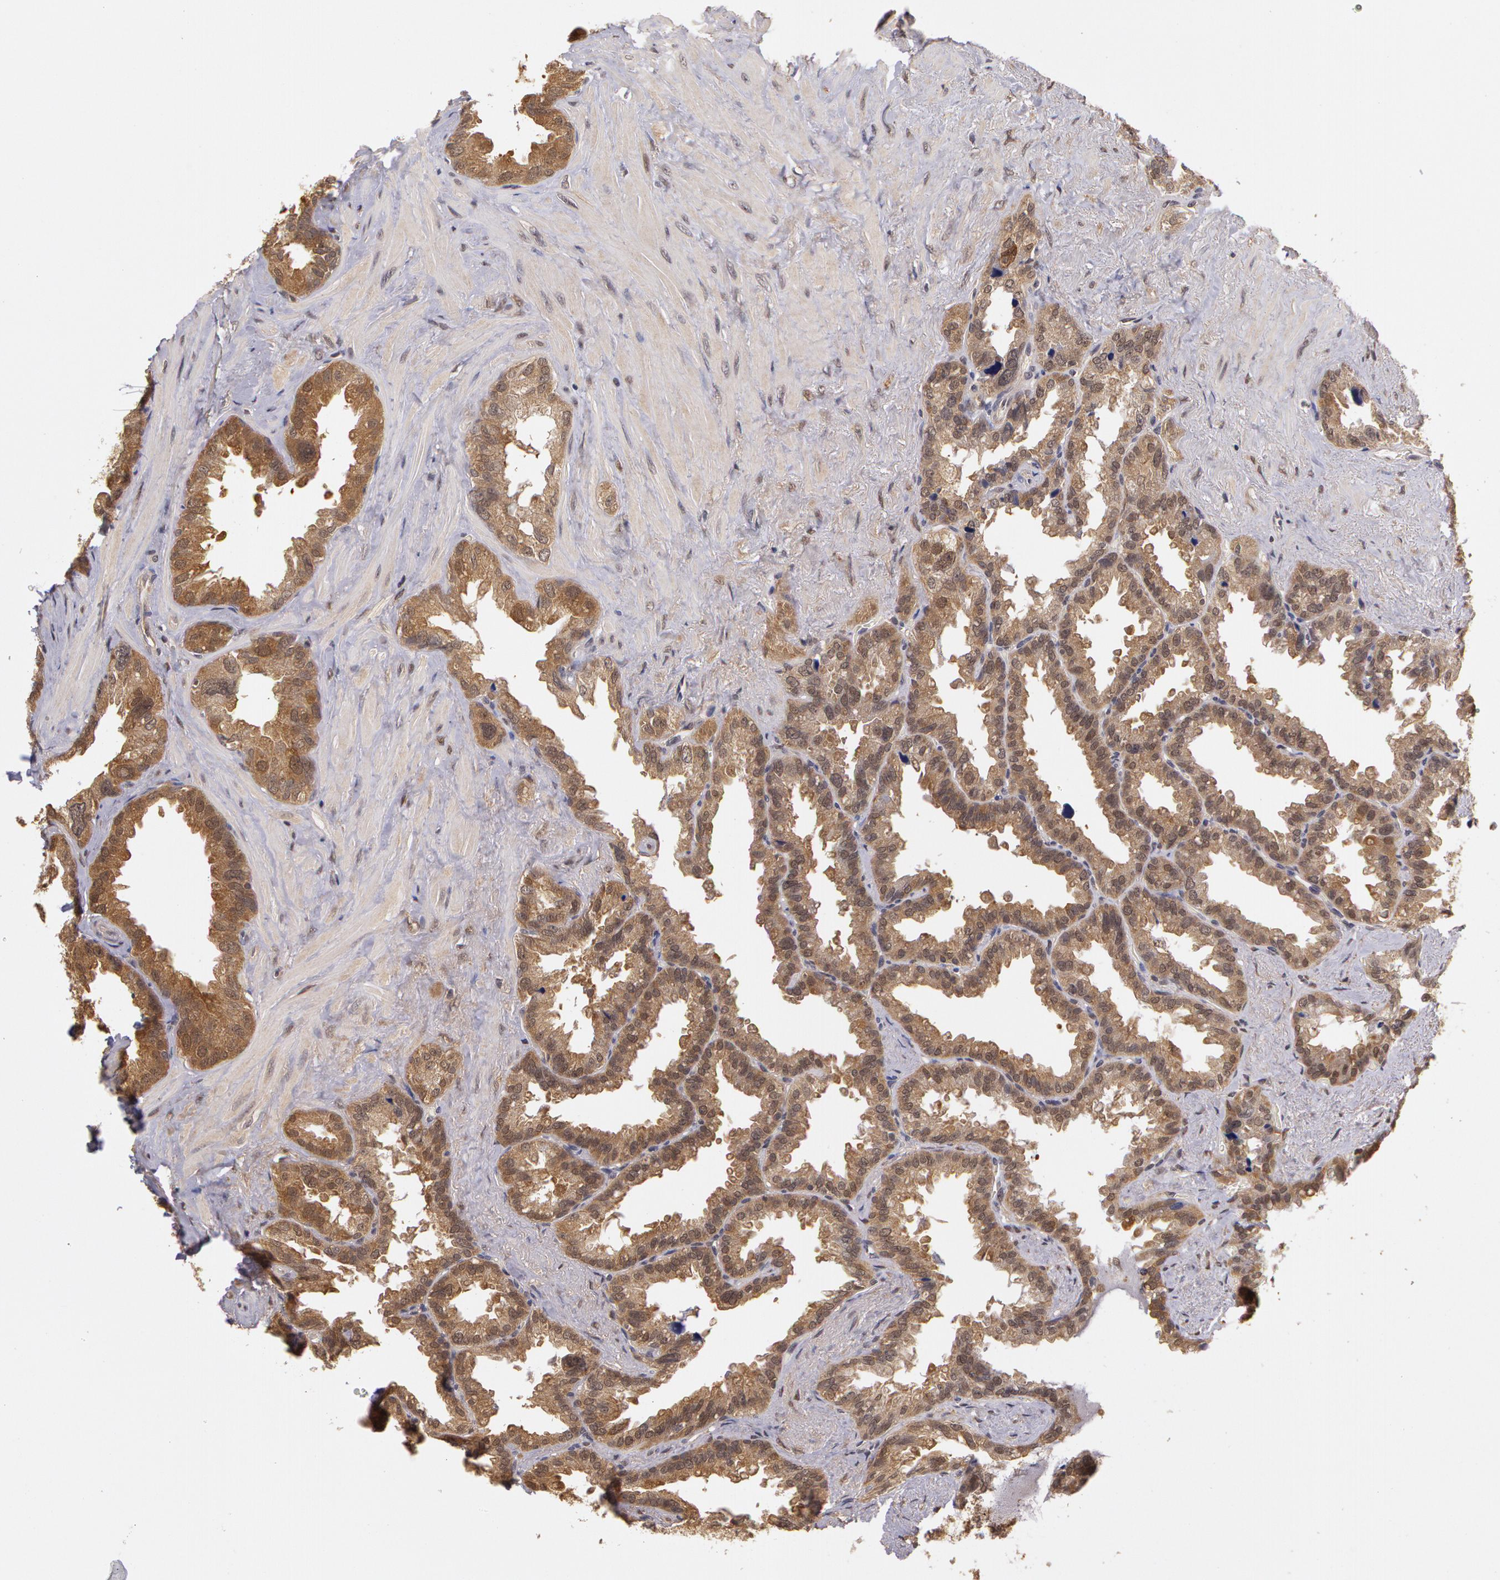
{"staining": {"intensity": "moderate", "quantity": ">75%", "location": "cytoplasmic/membranous"}, "tissue": "seminal vesicle", "cell_type": "Glandular cells", "image_type": "normal", "snomed": [{"axis": "morphology", "description": "Normal tissue, NOS"}, {"axis": "topography", "description": "Prostate"}, {"axis": "topography", "description": "Seminal veicle"}], "caption": "Glandular cells show medium levels of moderate cytoplasmic/membranous expression in approximately >75% of cells in unremarkable human seminal vesicle.", "gene": "AHSA1", "patient": {"sex": "male", "age": 63}}